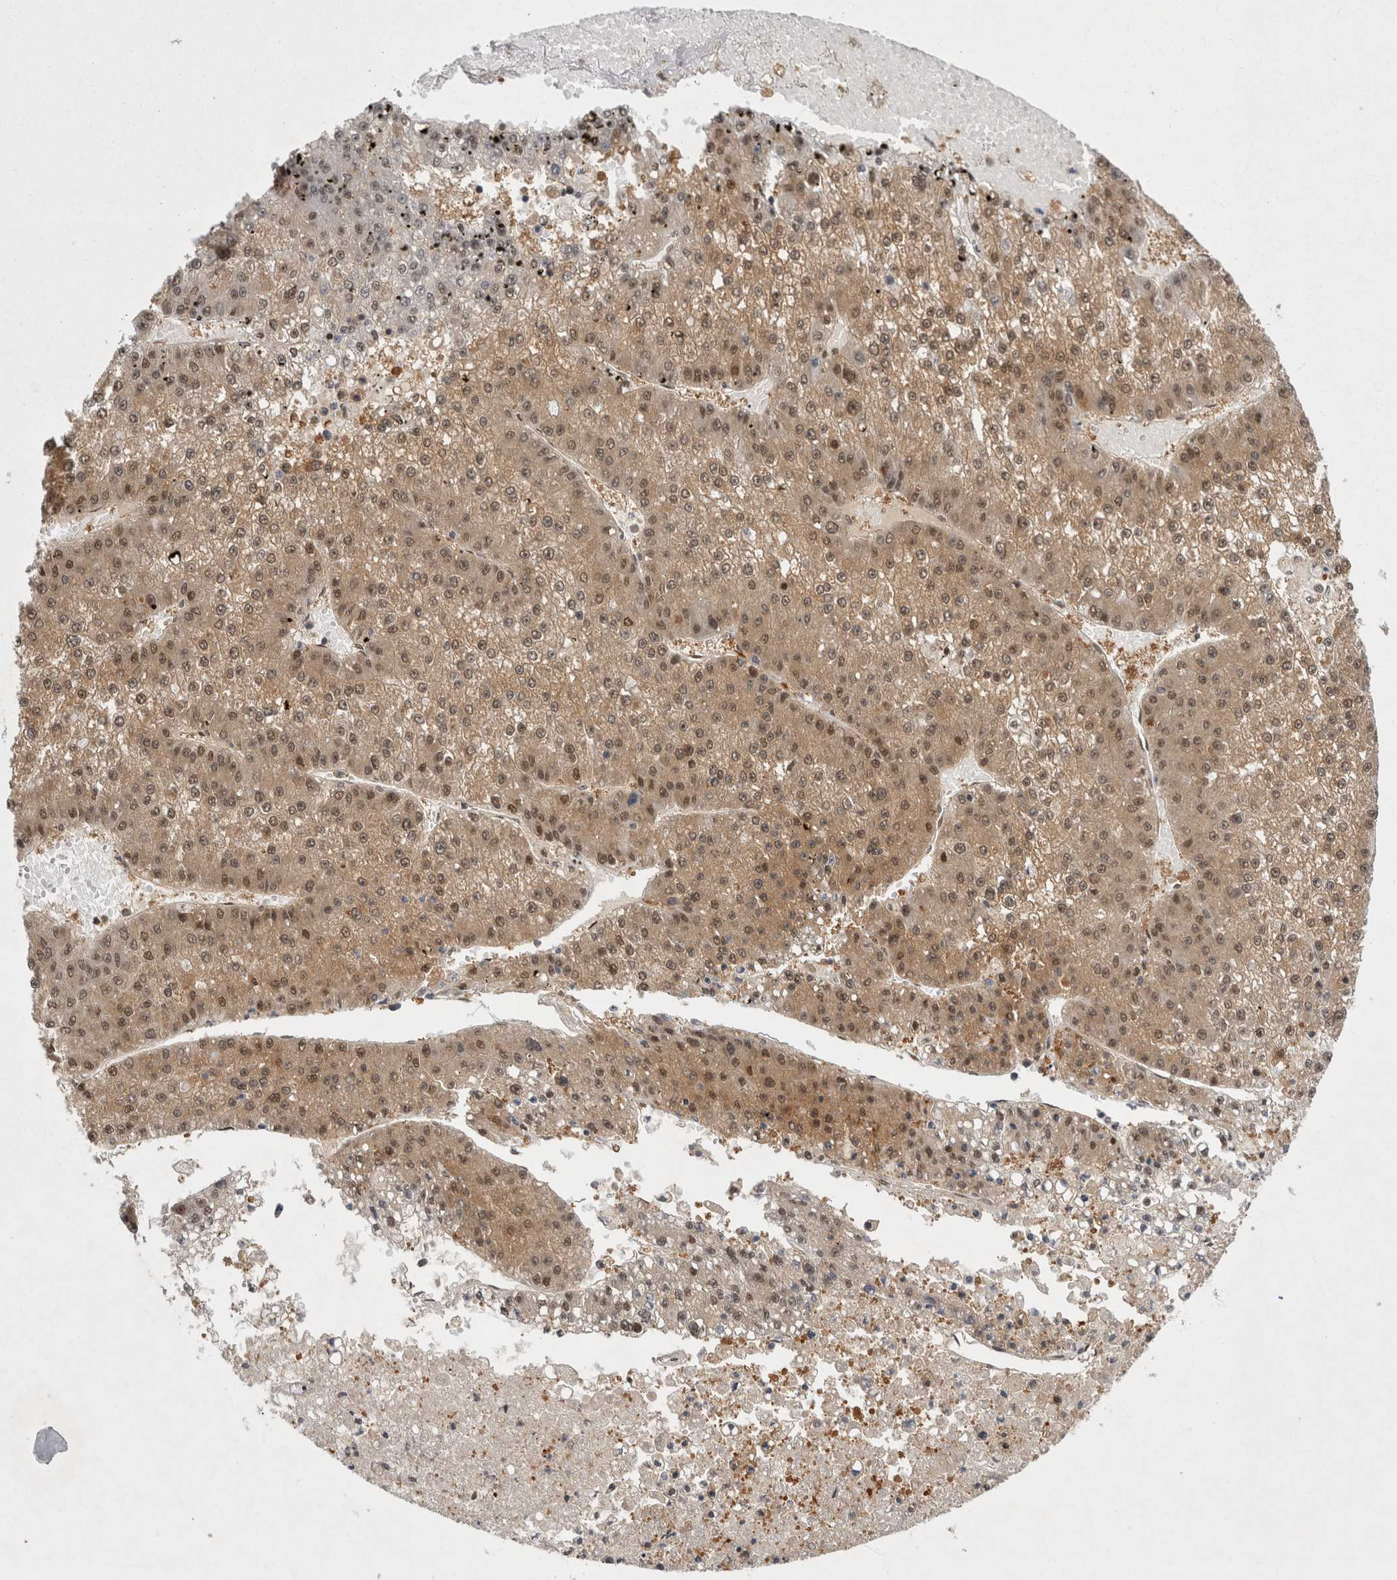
{"staining": {"intensity": "moderate", "quantity": ">75%", "location": "cytoplasmic/membranous,nuclear"}, "tissue": "liver cancer", "cell_type": "Tumor cells", "image_type": "cancer", "snomed": [{"axis": "morphology", "description": "Carcinoma, Hepatocellular, NOS"}, {"axis": "topography", "description": "Liver"}], "caption": "Liver cancer (hepatocellular carcinoma) stained for a protein displays moderate cytoplasmic/membranous and nuclear positivity in tumor cells.", "gene": "PSMB2", "patient": {"sex": "female", "age": 73}}